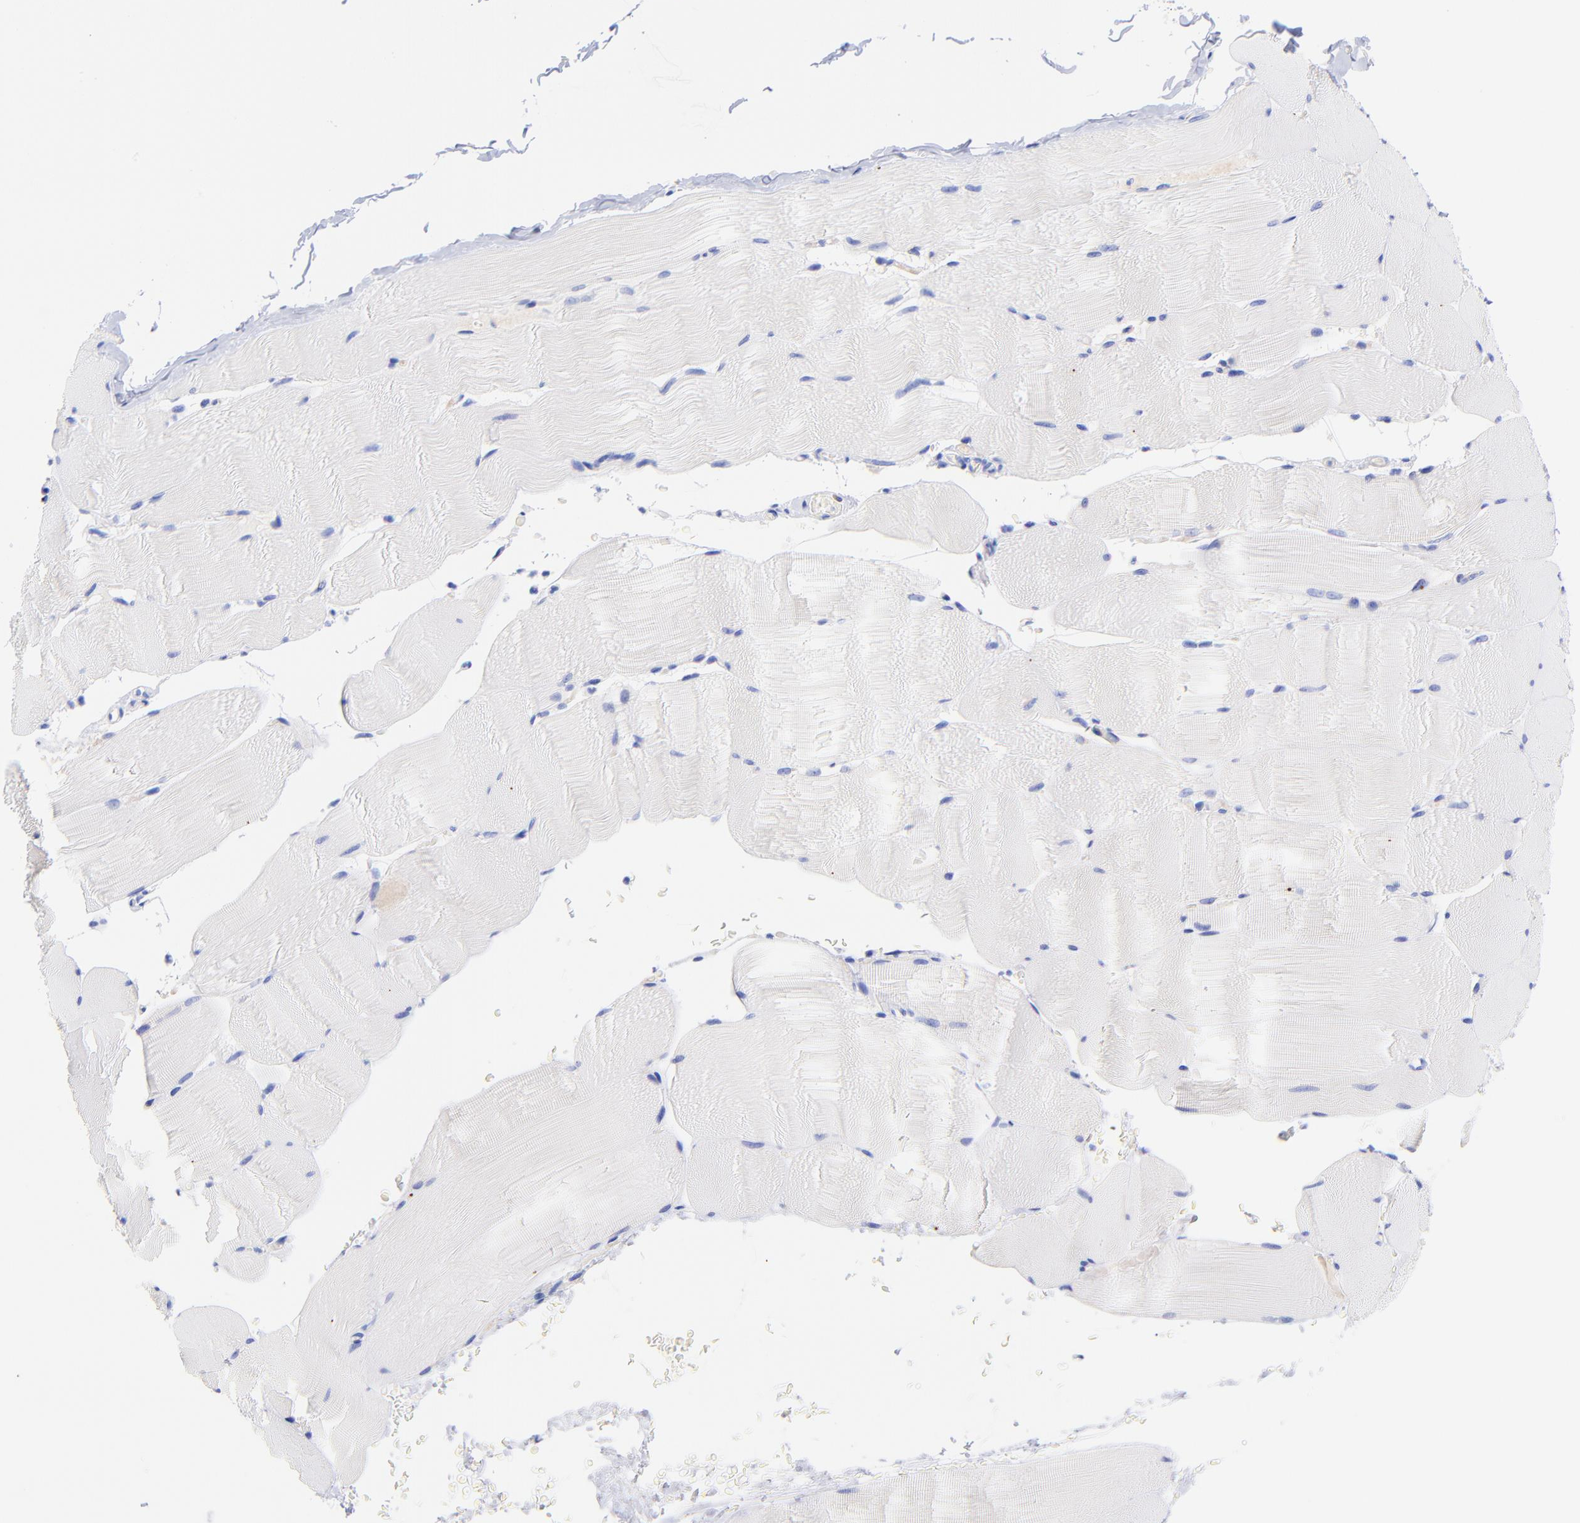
{"staining": {"intensity": "negative", "quantity": "none", "location": "none"}, "tissue": "skeletal muscle", "cell_type": "Myocytes", "image_type": "normal", "snomed": [{"axis": "morphology", "description": "Normal tissue, NOS"}, {"axis": "topography", "description": "Skeletal muscle"}], "caption": "Myocytes show no significant protein positivity in normal skeletal muscle. The staining is performed using DAB brown chromogen with nuclei counter-stained in using hematoxylin.", "gene": "GPHN", "patient": {"sex": "male", "age": 62}}